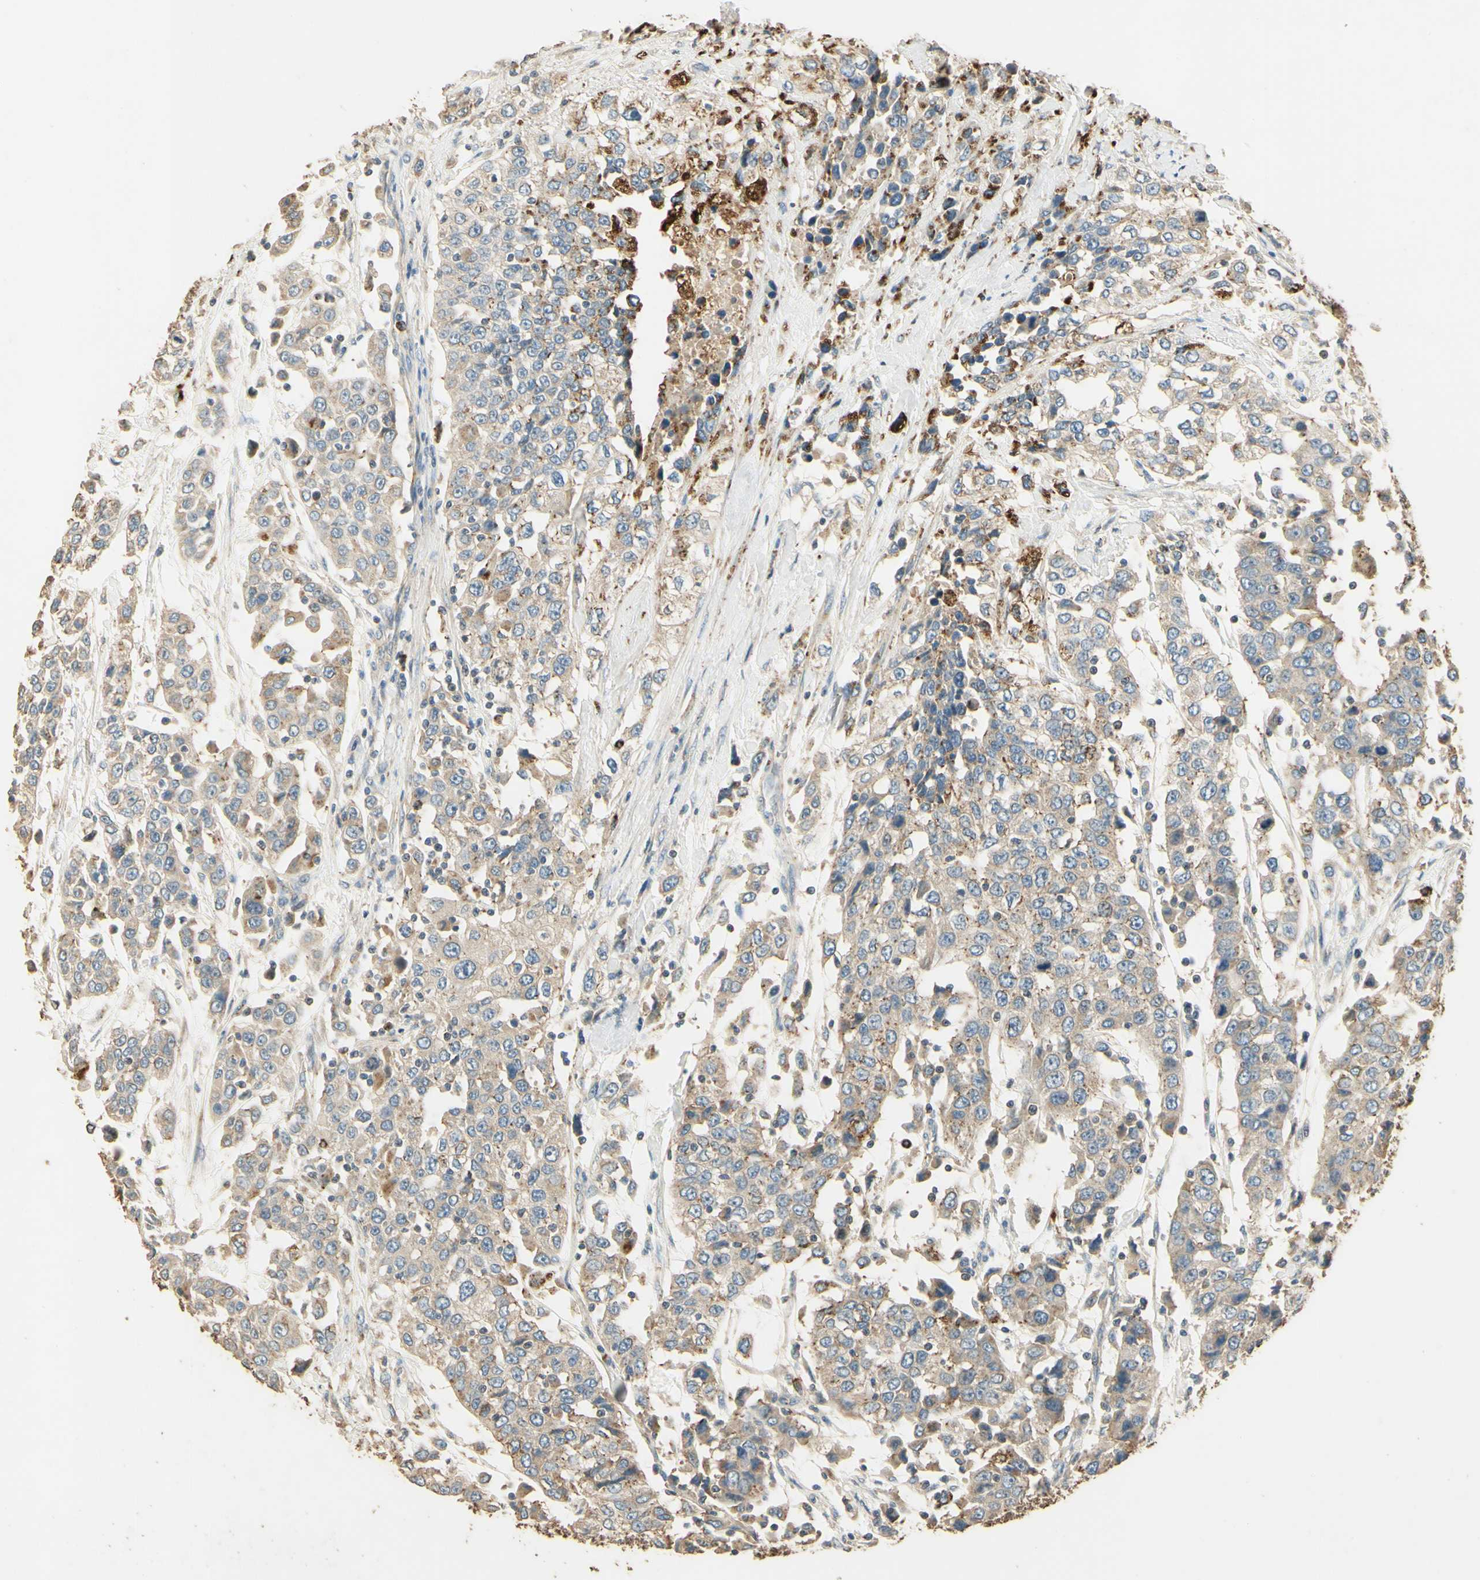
{"staining": {"intensity": "moderate", "quantity": "<25%", "location": "cytoplasmic/membranous"}, "tissue": "urothelial cancer", "cell_type": "Tumor cells", "image_type": "cancer", "snomed": [{"axis": "morphology", "description": "Urothelial carcinoma, High grade"}, {"axis": "topography", "description": "Urinary bladder"}], "caption": "High-grade urothelial carcinoma tissue reveals moderate cytoplasmic/membranous expression in about <25% of tumor cells", "gene": "ARHGEF17", "patient": {"sex": "female", "age": 80}}